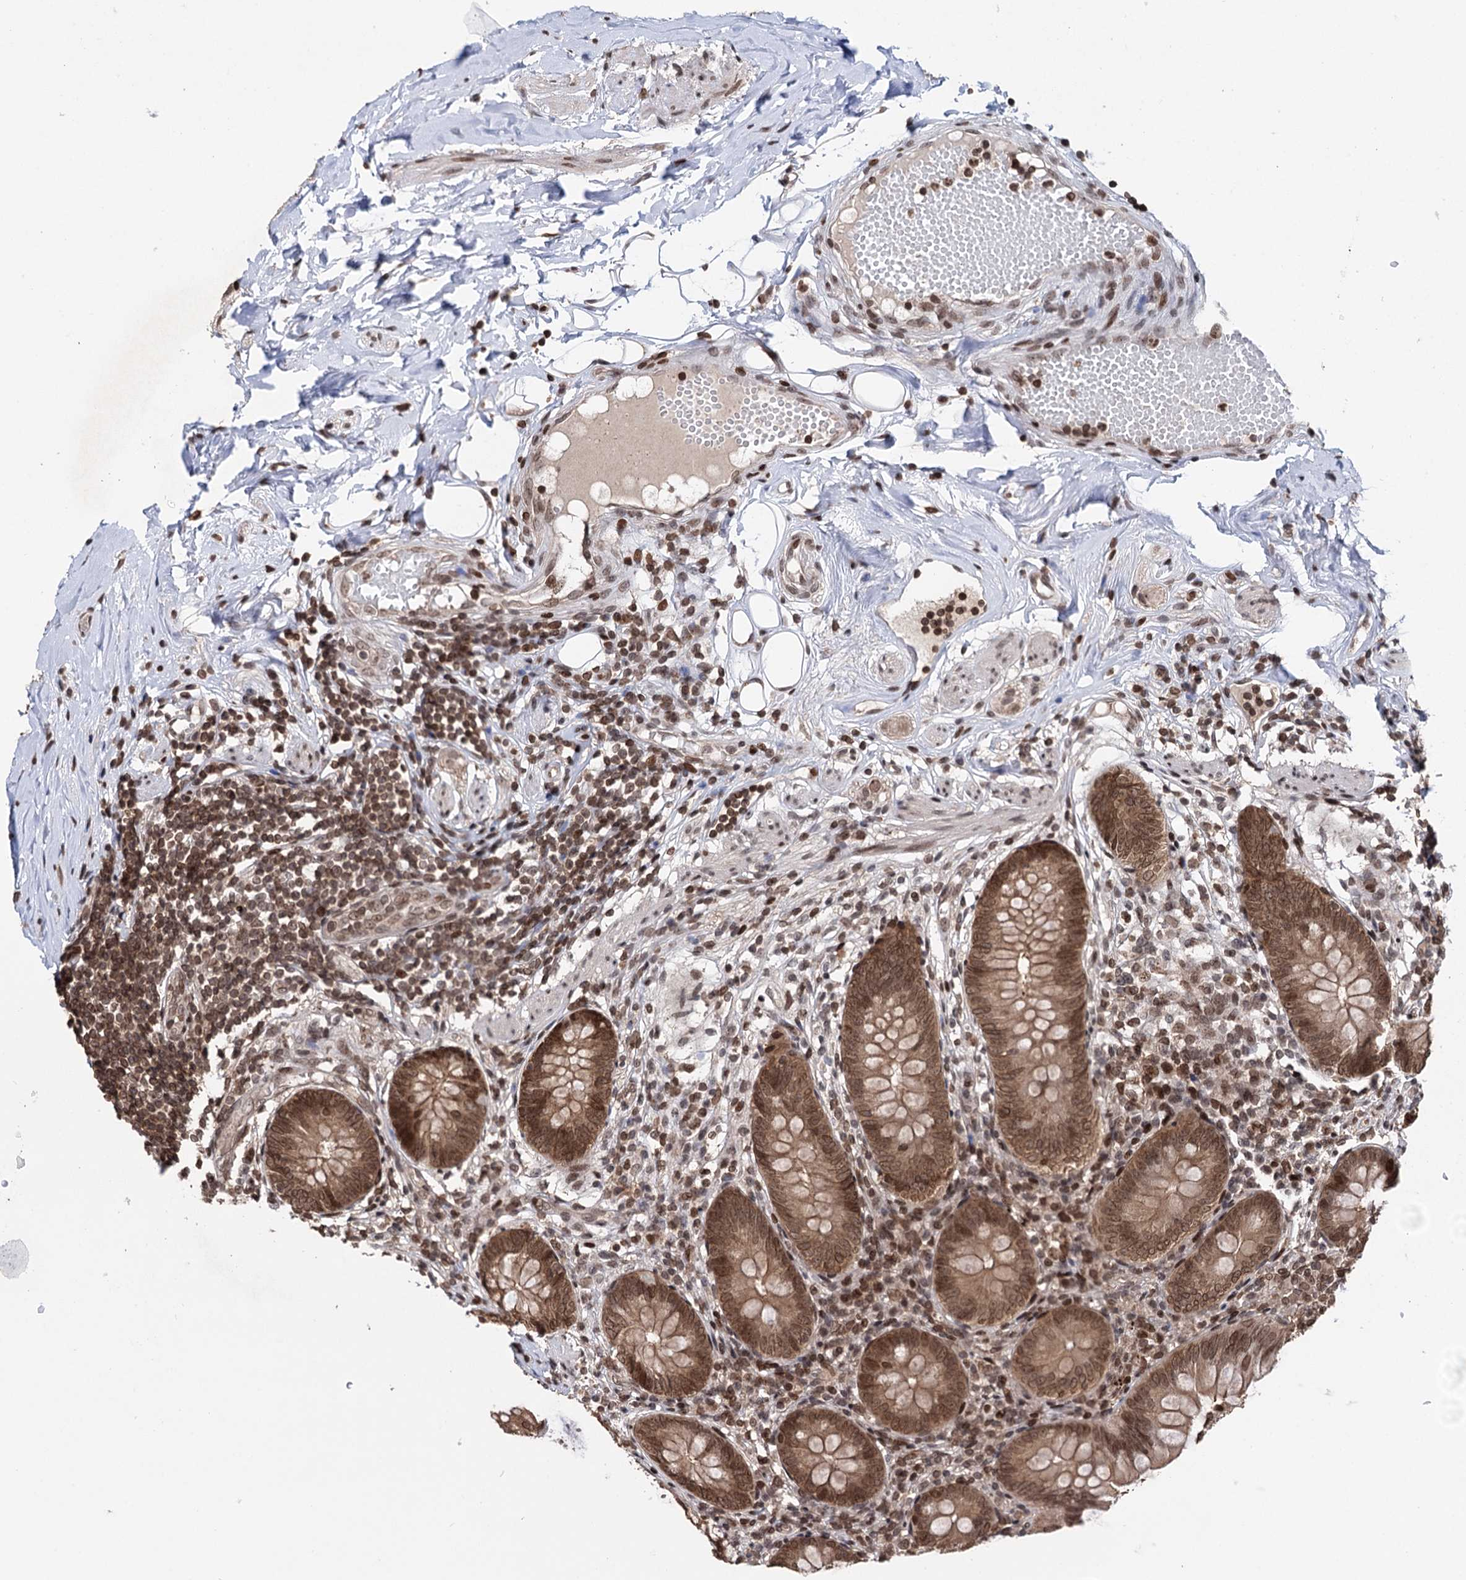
{"staining": {"intensity": "moderate", "quantity": ">75%", "location": "nuclear"}, "tissue": "appendix", "cell_type": "Glandular cells", "image_type": "normal", "snomed": [{"axis": "morphology", "description": "Normal tissue, NOS"}, {"axis": "topography", "description": "Appendix"}], "caption": "Glandular cells display medium levels of moderate nuclear expression in about >75% of cells in benign human appendix. (brown staining indicates protein expression, while blue staining denotes nuclei).", "gene": "CCDC77", "patient": {"sex": "female", "age": 62}}